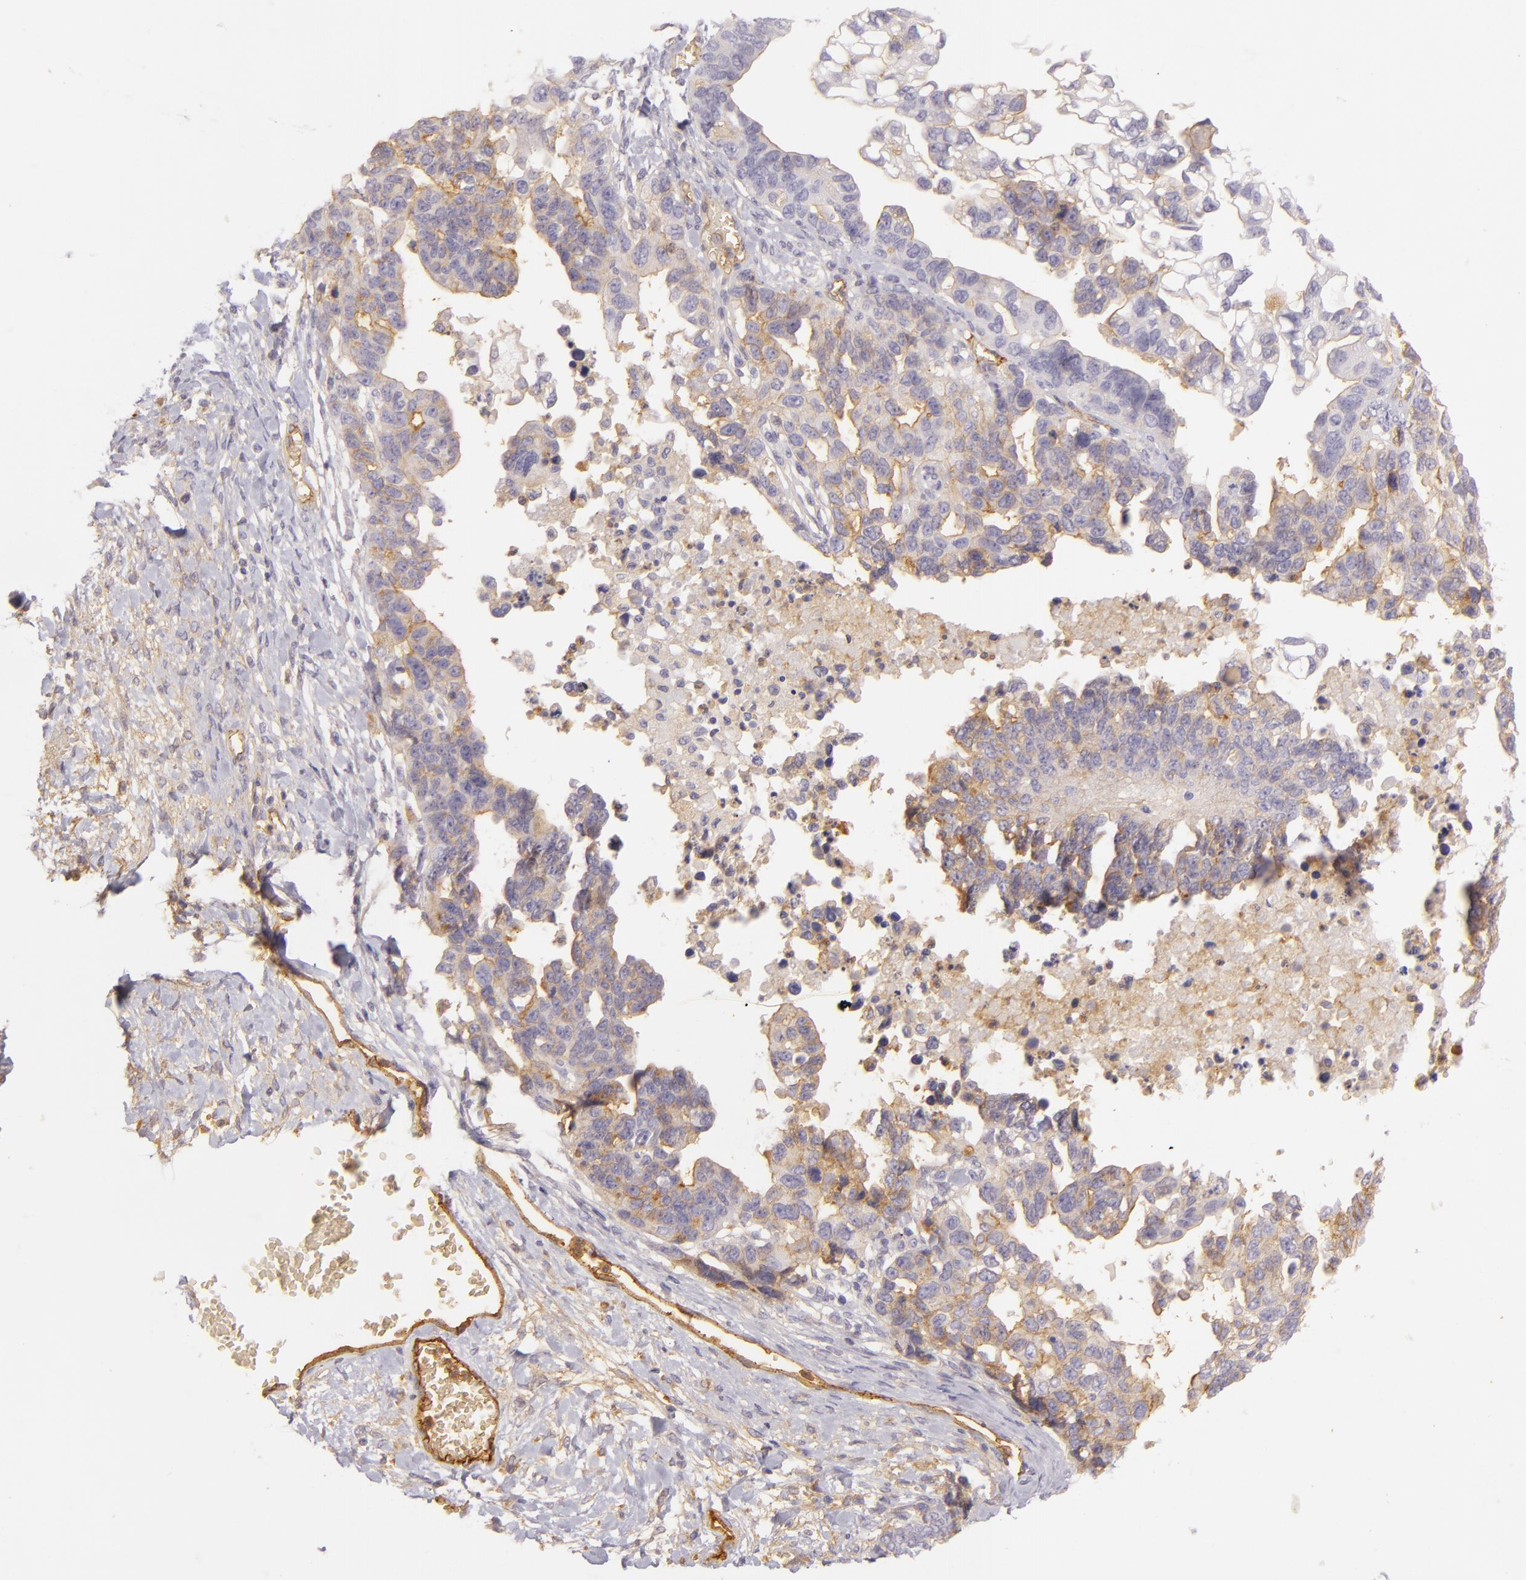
{"staining": {"intensity": "weak", "quantity": "25%-75%", "location": "cytoplasmic/membranous"}, "tissue": "ovarian cancer", "cell_type": "Tumor cells", "image_type": "cancer", "snomed": [{"axis": "morphology", "description": "Cystadenocarcinoma, serous, NOS"}, {"axis": "topography", "description": "Ovary"}], "caption": "Ovarian cancer was stained to show a protein in brown. There is low levels of weak cytoplasmic/membranous staining in about 25%-75% of tumor cells. Nuclei are stained in blue.", "gene": "CD59", "patient": {"sex": "female", "age": 69}}